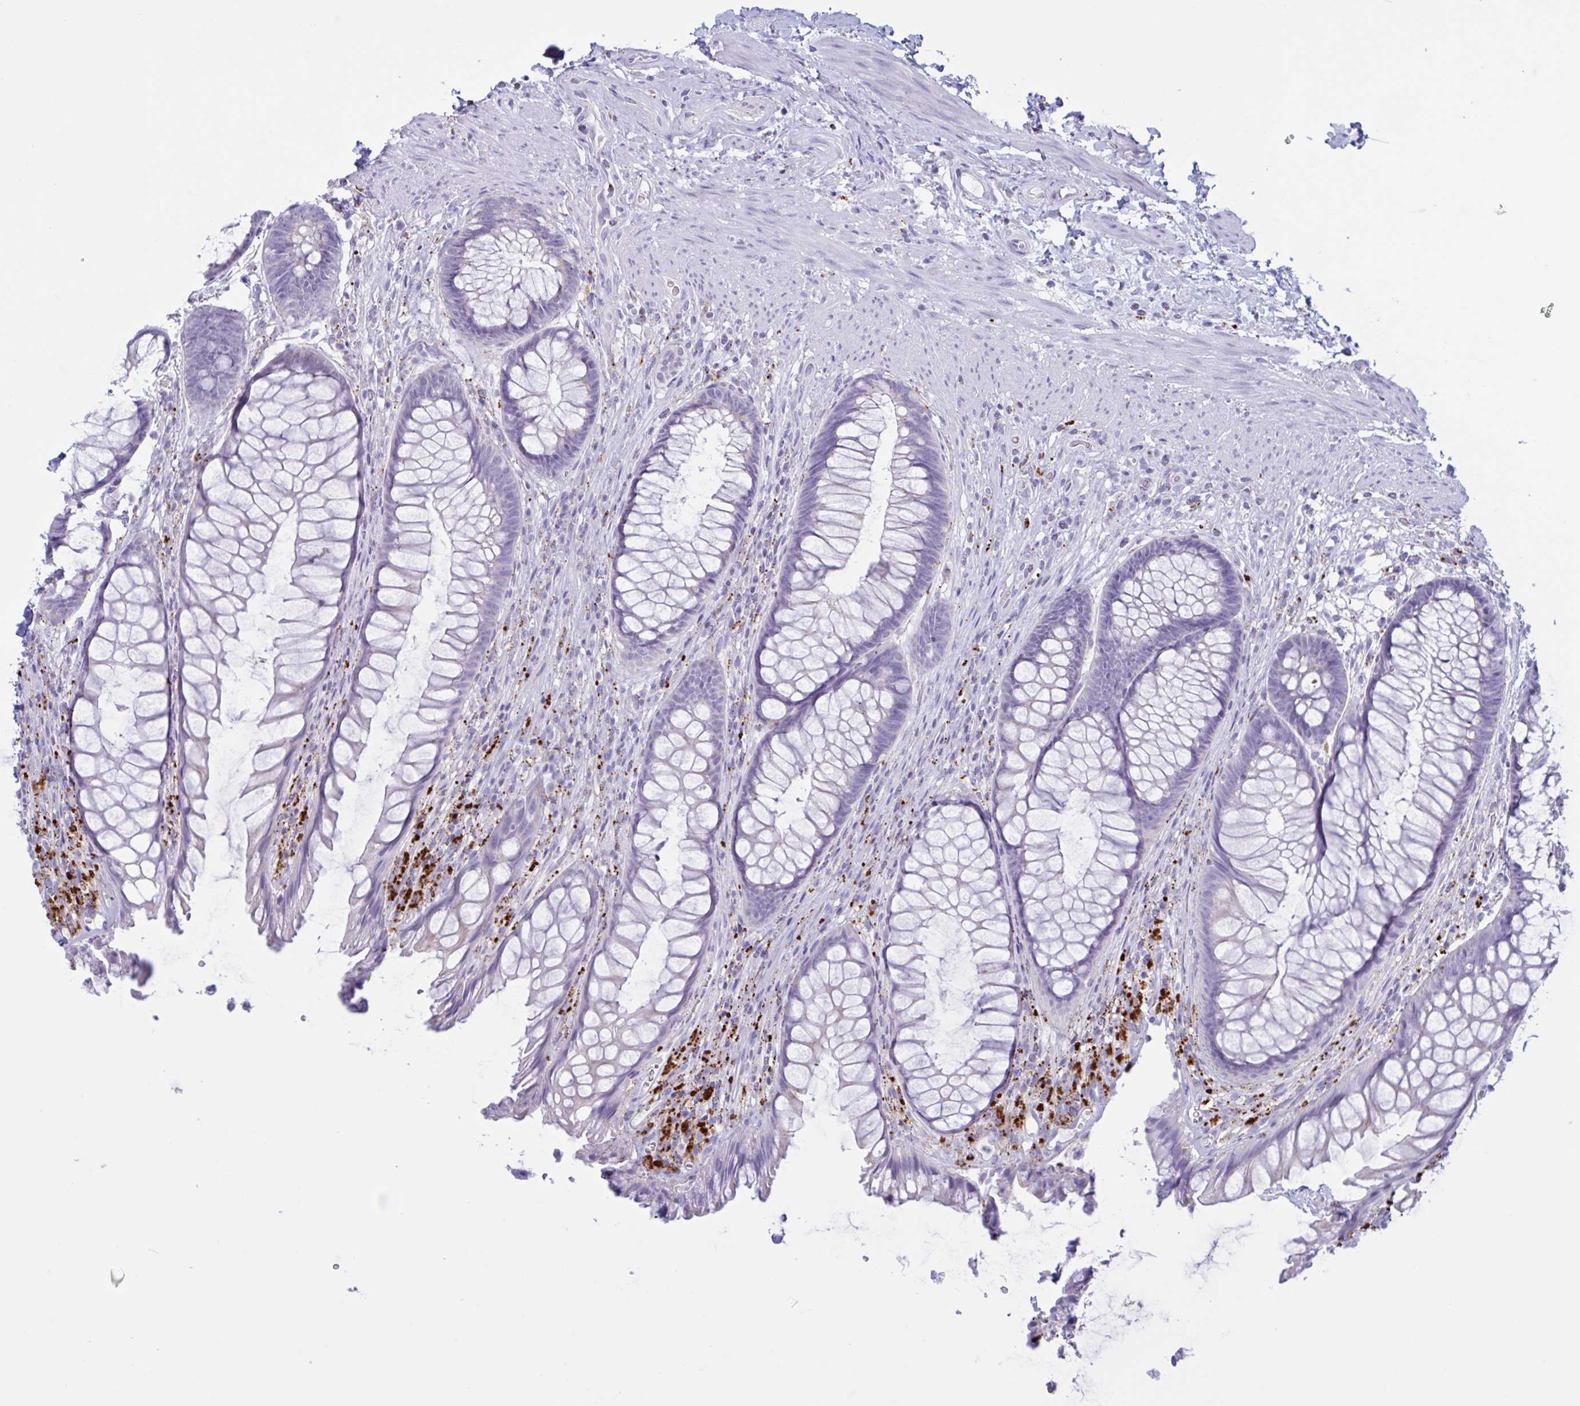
{"staining": {"intensity": "negative", "quantity": "none", "location": "none"}, "tissue": "rectum", "cell_type": "Glandular cells", "image_type": "normal", "snomed": [{"axis": "morphology", "description": "Normal tissue, NOS"}, {"axis": "topography", "description": "Rectum"}], "caption": "Immunohistochemistry image of normal rectum: rectum stained with DAB (3,3'-diaminobenzidine) reveals no significant protein staining in glandular cells. The staining was performed using DAB to visualize the protein expression in brown, while the nuclei were stained in blue with hematoxylin (Magnification: 20x).", "gene": "XCL1", "patient": {"sex": "male", "age": 53}}